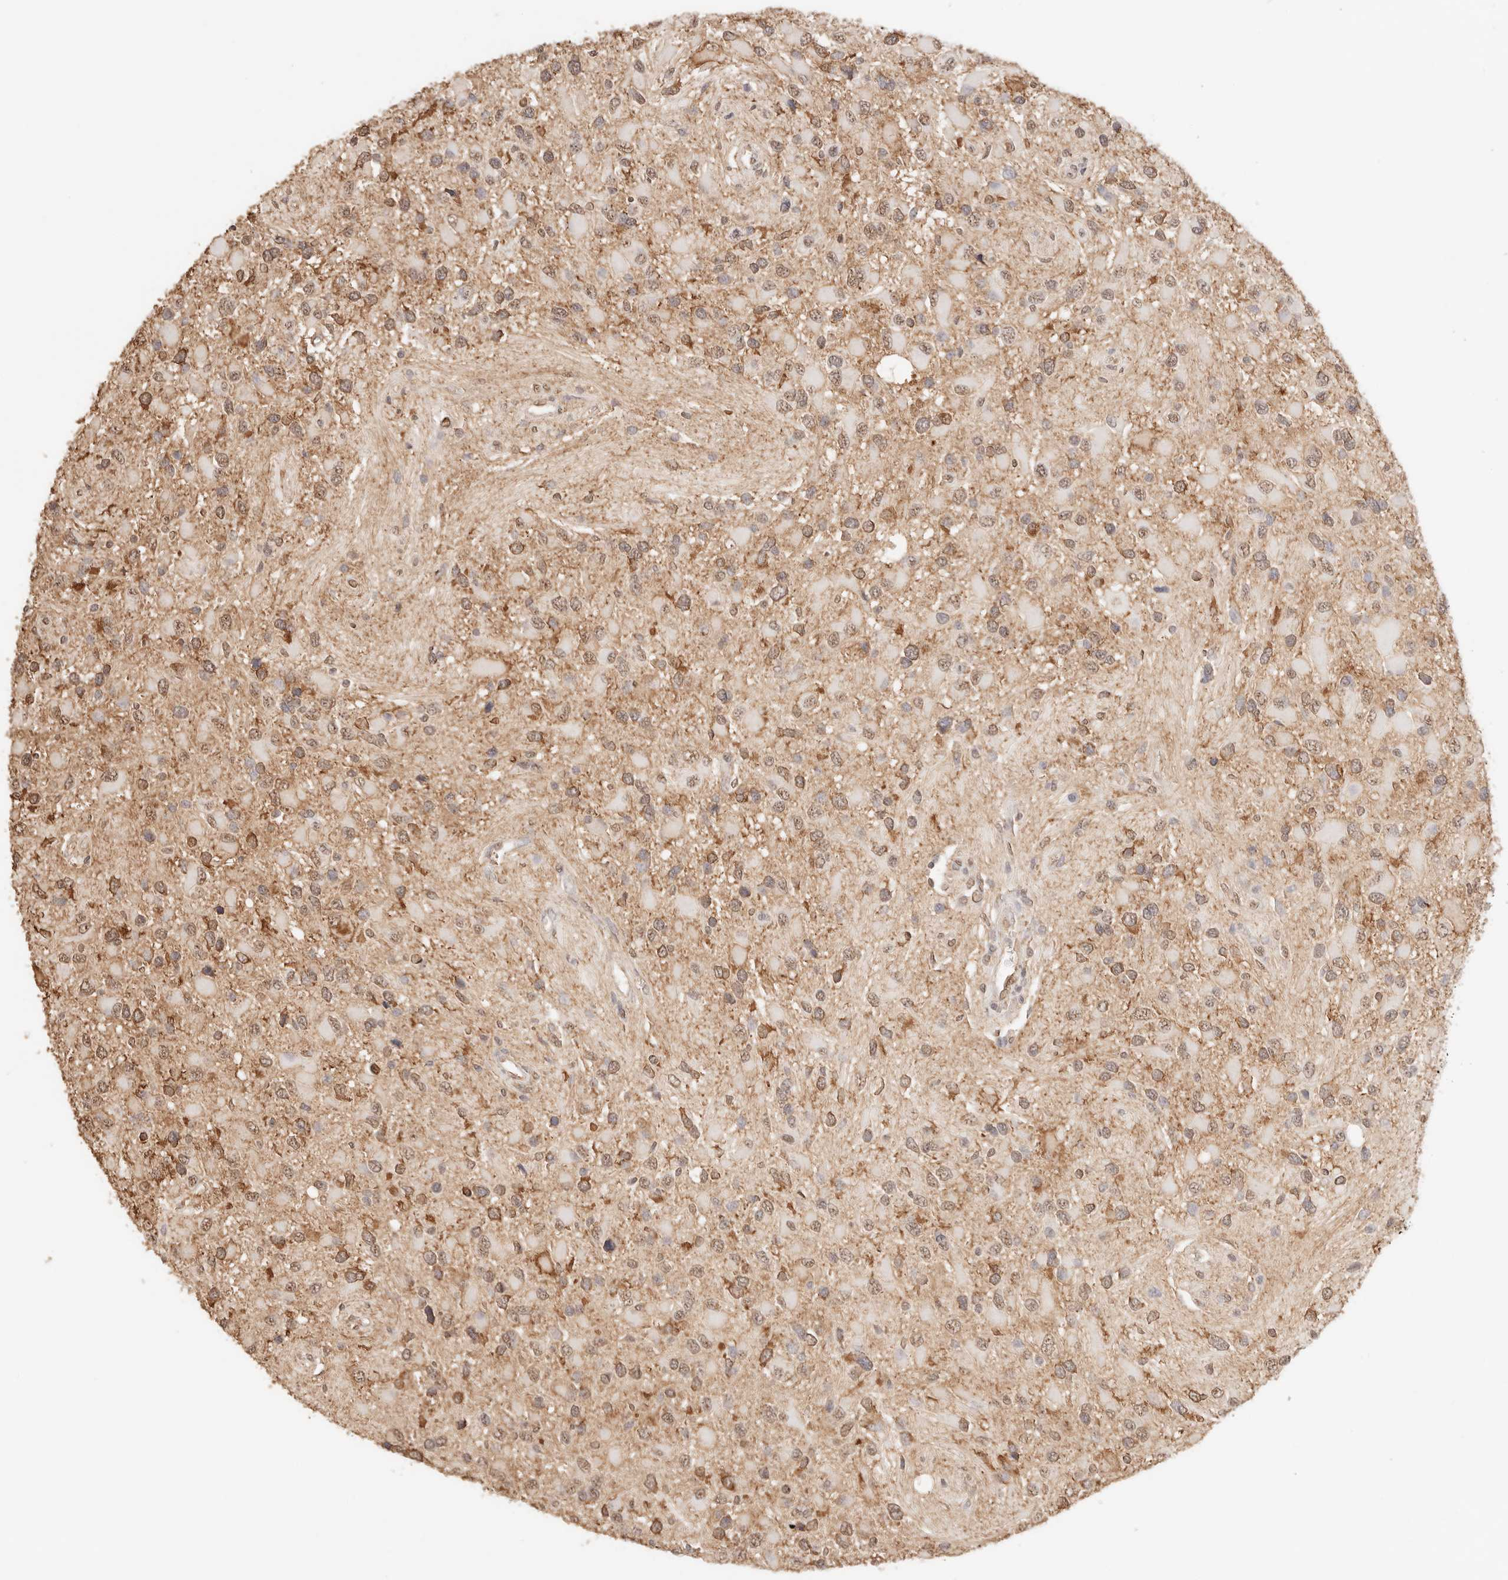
{"staining": {"intensity": "moderate", "quantity": ">75%", "location": "cytoplasmic/membranous,nuclear"}, "tissue": "glioma", "cell_type": "Tumor cells", "image_type": "cancer", "snomed": [{"axis": "morphology", "description": "Glioma, malignant, High grade"}, {"axis": "topography", "description": "Brain"}], "caption": "Glioma stained for a protein (brown) reveals moderate cytoplasmic/membranous and nuclear positive staining in approximately >75% of tumor cells.", "gene": "IL1R2", "patient": {"sex": "male", "age": 53}}